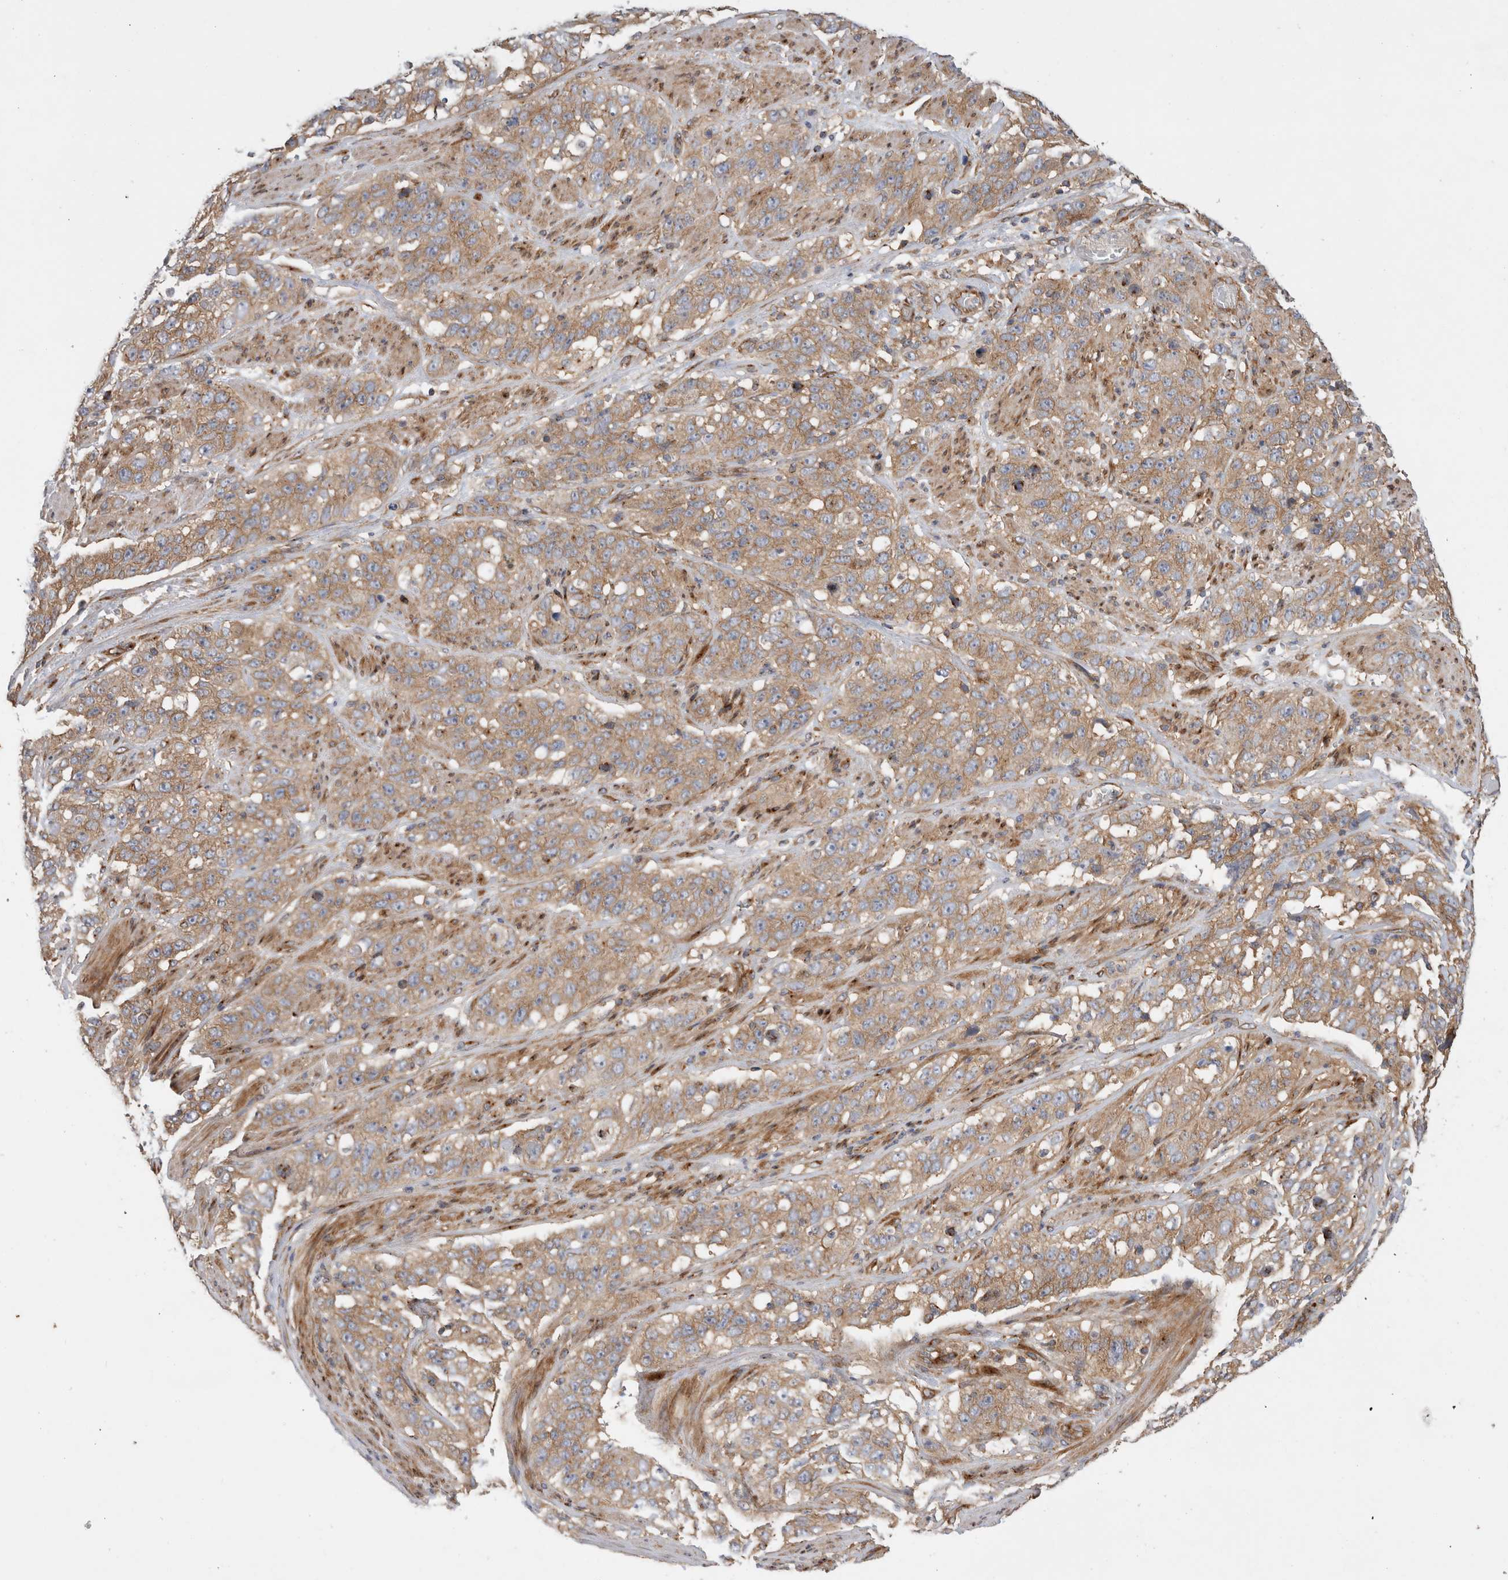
{"staining": {"intensity": "moderate", "quantity": ">75%", "location": "cytoplasmic/membranous"}, "tissue": "stomach cancer", "cell_type": "Tumor cells", "image_type": "cancer", "snomed": [{"axis": "morphology", "description": "Adenocarcinoma, NOS"}, {"axis": "topography", "description": "Stomach"}], "caption": "The micrograph demonstrates immunohistochemical staining of stomach adenocarcinoma. There is moderate cytoplasmic/membranous staining is present in approximately >75% of tumor cells.", "gene": "GPR150", "patient": {"sex": "male", "age": 48}}